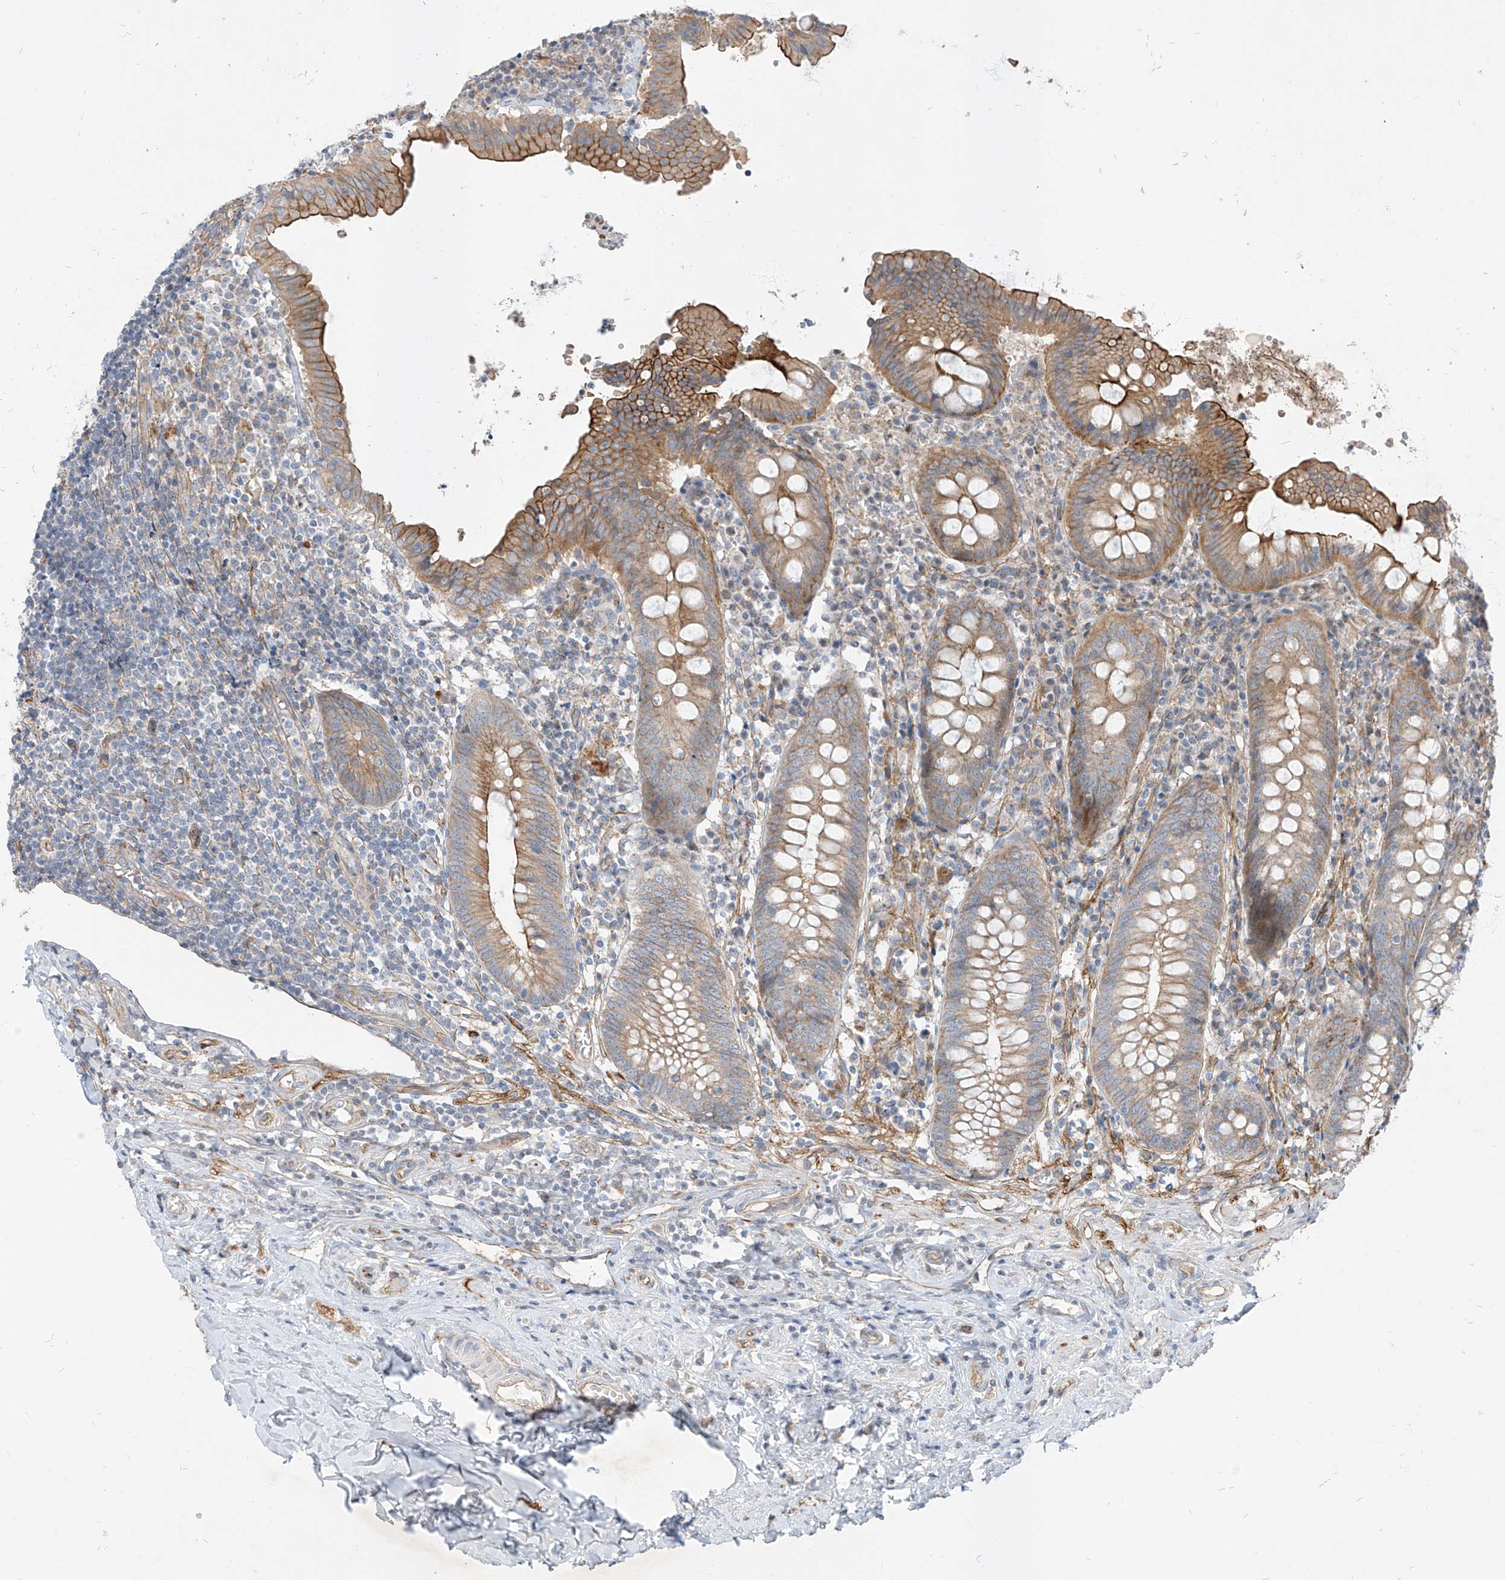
{"staining": {"intensity": "moderate", "quantity": ">75%", "location": "cytoplasmic/membranous"}, "tissue": "appendix", "cell_type": "Glandular cells", "image_type": "normal", "snomed": [{"axis": "morphology", "description": "Normal tissue, NOS"}, {"axis": "topography", "description": "Appendix"}], "caption": "Immunohistochemistry (IHC) staining of benign appendix, which reveals medium levels of moderate cytoplasmic/membranous positivity in about >75% of glandular cells indicating moderate cytoplasmic/membranous protein positivity. The staining was performed using DAB (3,3'-diaminobenzidine) (brown) for protein detection and nuclei were counterstained in hematoxylin (blue).", "gene": "EPHX4", "patient": {"sex": "female", "age": 54}}